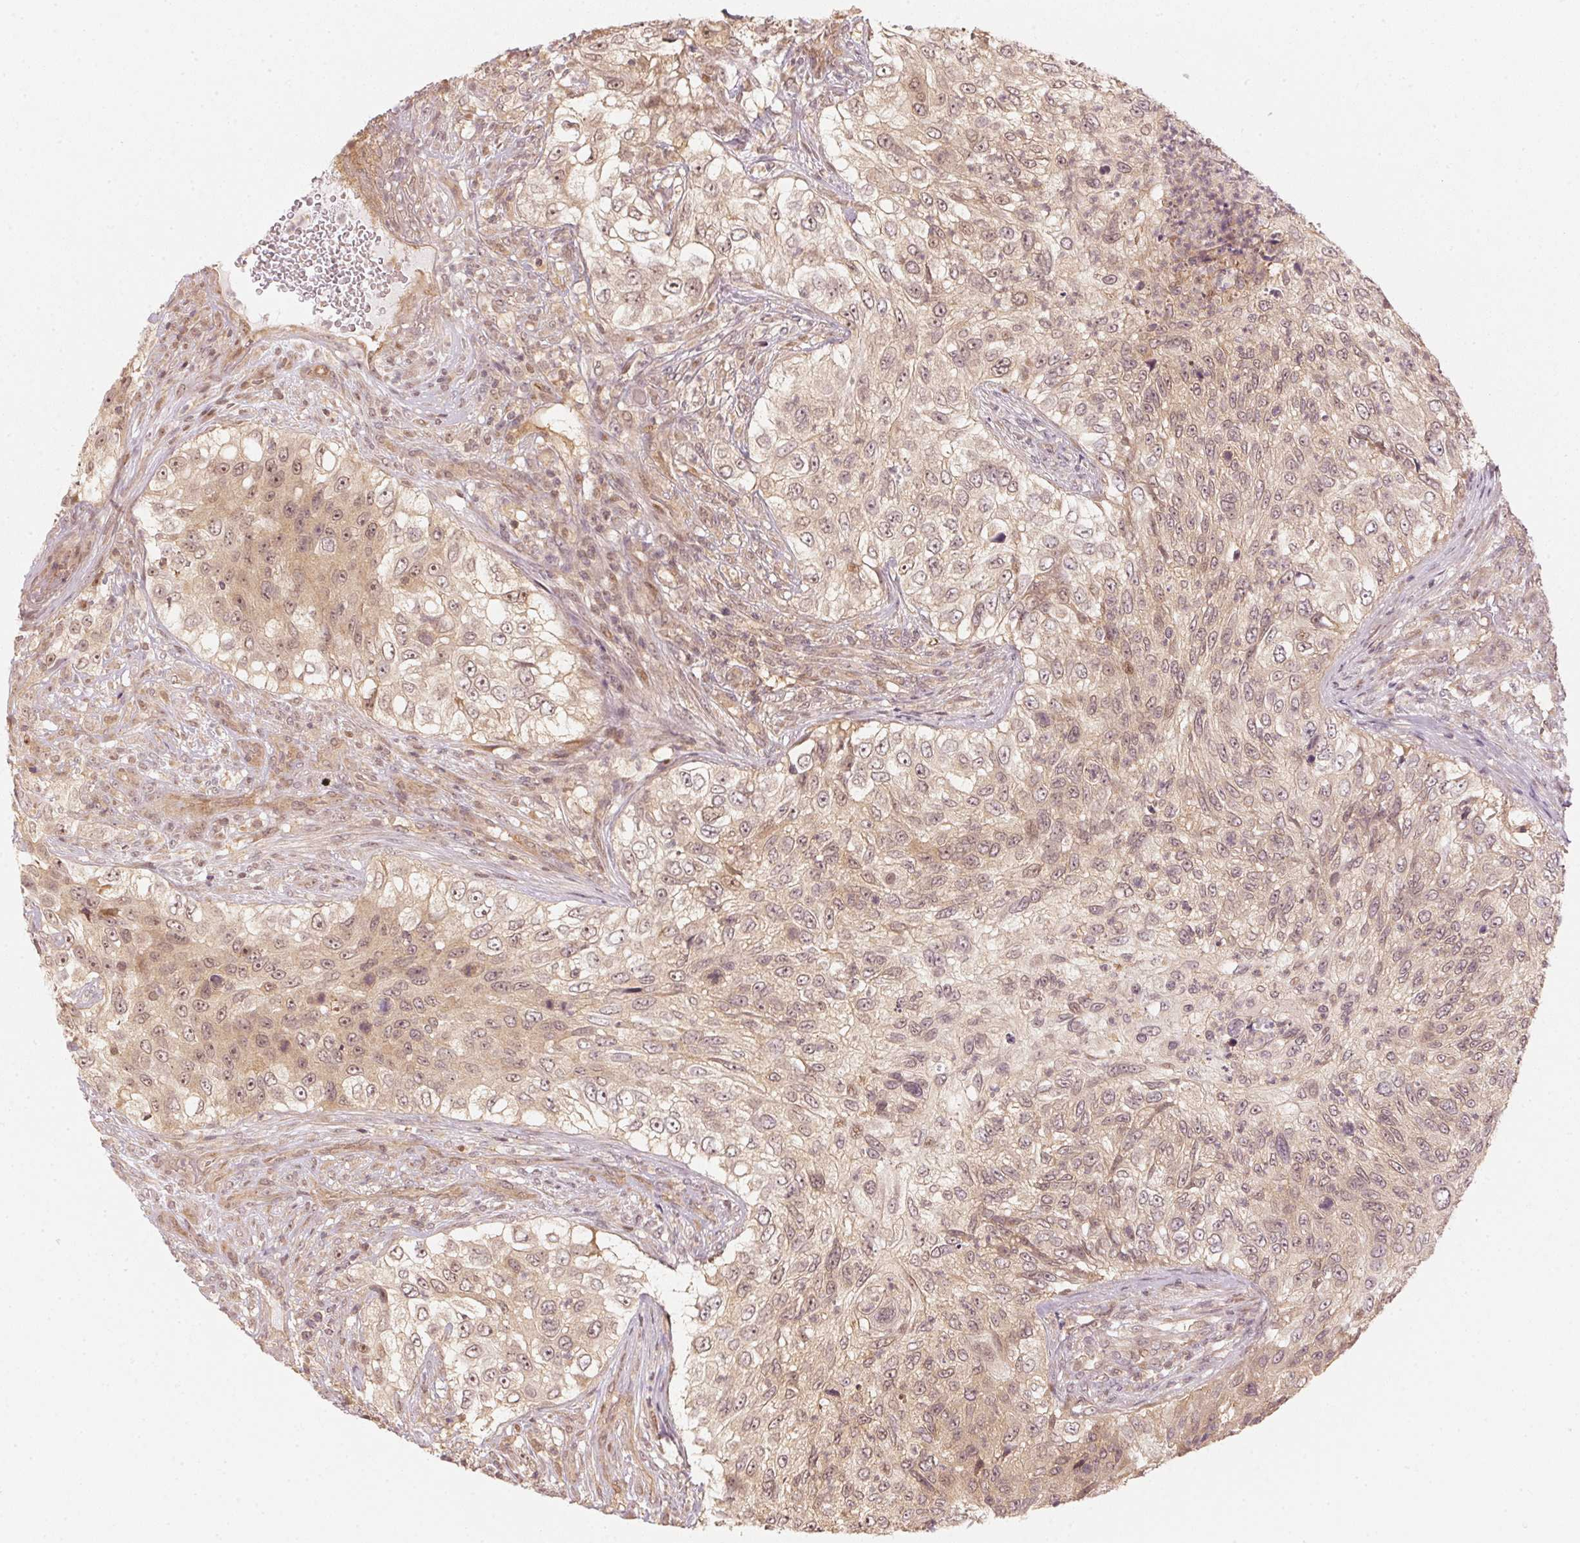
{"staining": {"intensity": "weak", "quantity": ">75%", "location": "cytoplasmic/membranous,nuclear"}, "tissue": "urothelial cancer", "cell_type": "Tumor cells", "image_type": "cancer", "snomed": [{"axis": "morphology", "description": "Urothelial carcinoma, High grade"}, {"axis": "topography", "description": "Urinary bladder"}], "caption": "Immunohistochemical staining of human urothelial carcinoma (high-grade) exhibits low levels of weak cytoplasmic/membranous and nuclear positivity in approximately >75% of tumor cells.", "gene": "UBE2L3", "patient": {"sex": "female", "age": 60}}